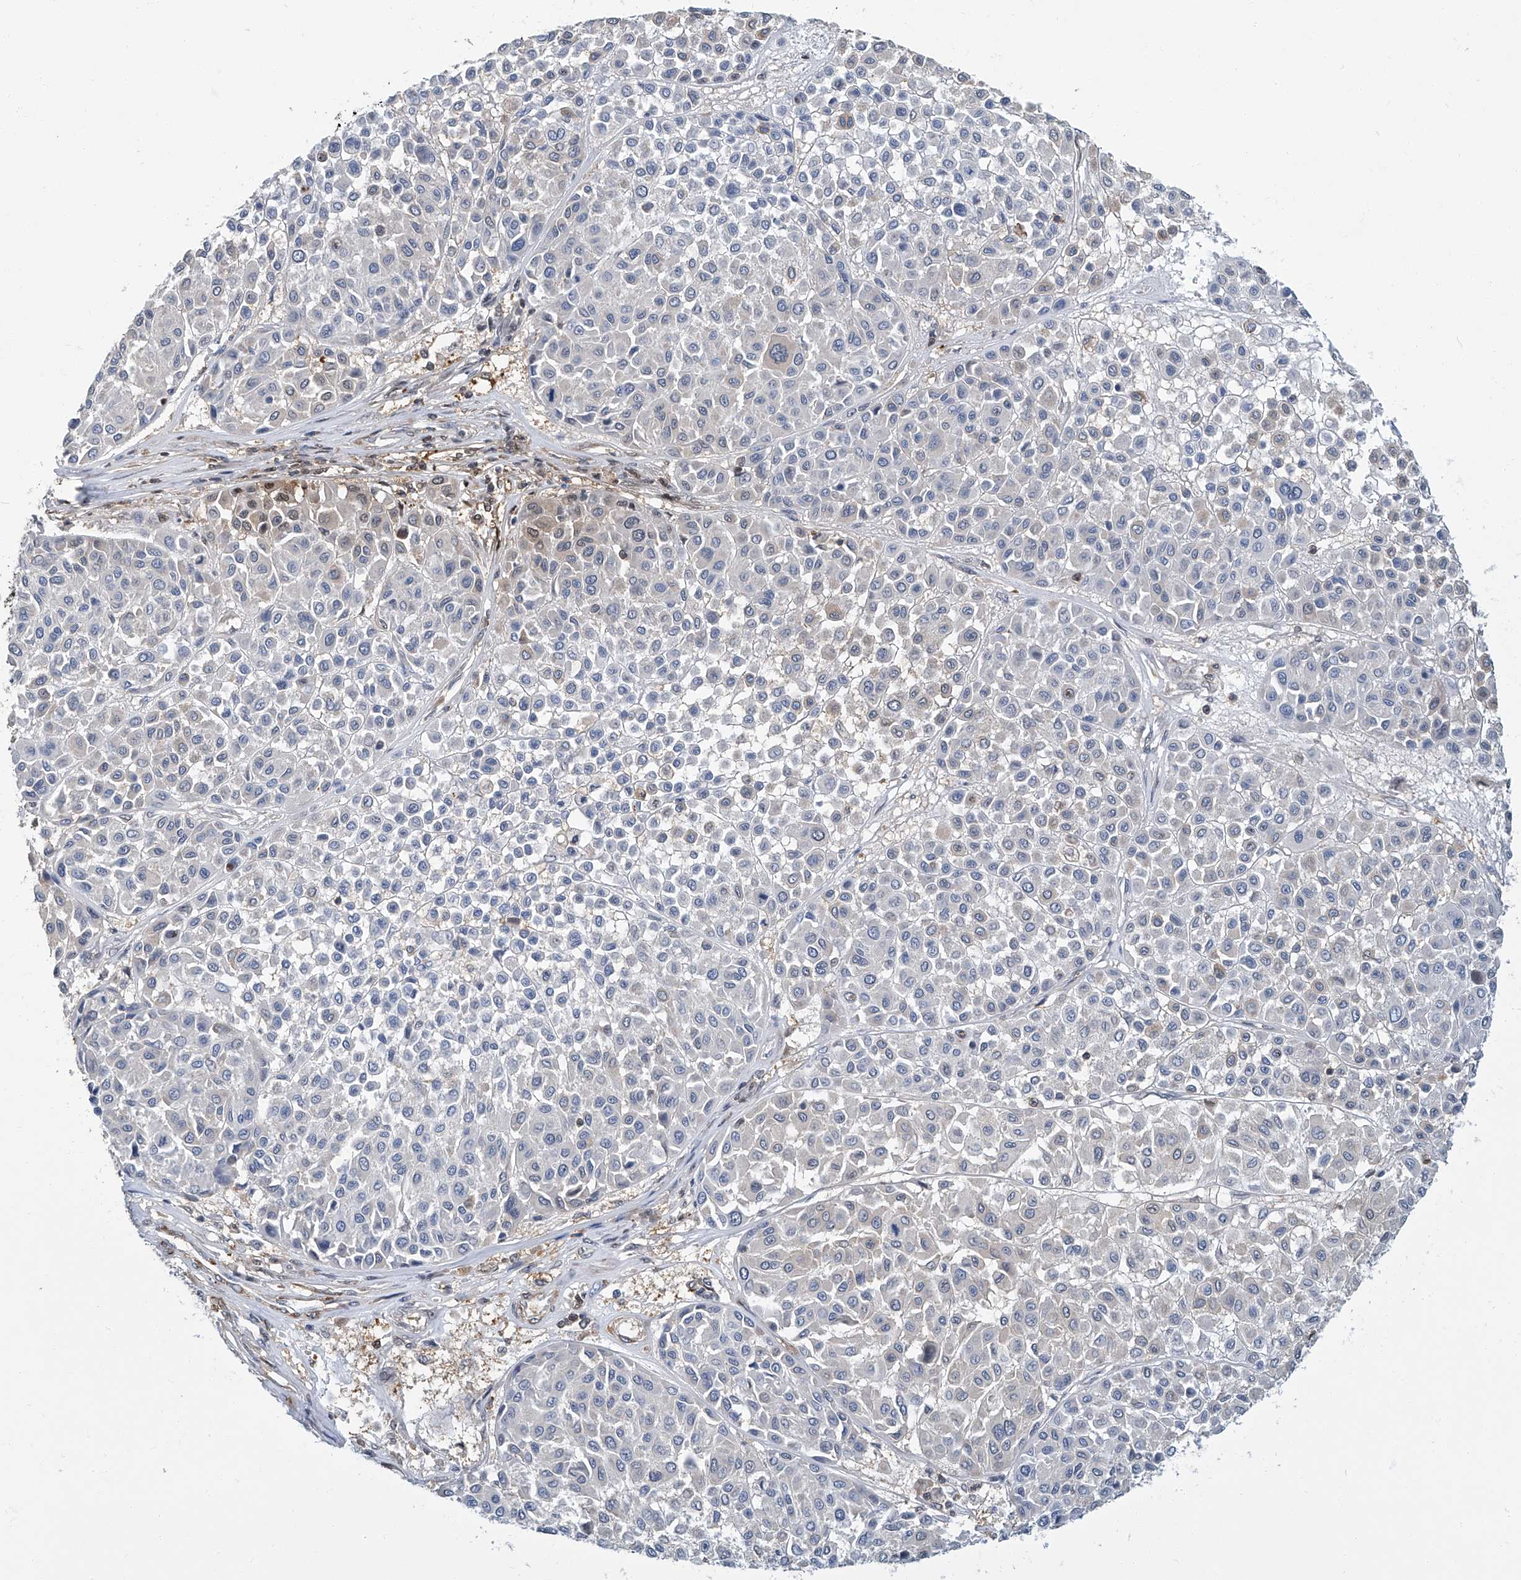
{"staining": {"intensity": "negative", "quantity": "none", "location": "none"}, "tissue": "melanoma", "cell_type": "Tumor cells", "image_type": "cancer", "snomed": [{"axis": "morphology", "description": "Malignant melanoma, Metastatic site"}, {"axis": "topography", "description": "Soft tissue"}], "caption": "This is an immunohistochemistry micrograph of human melanoma. There is no expression in tumor cells.", "gene": "PSMB10", "patient": {"sex": "male", "age": 41}}